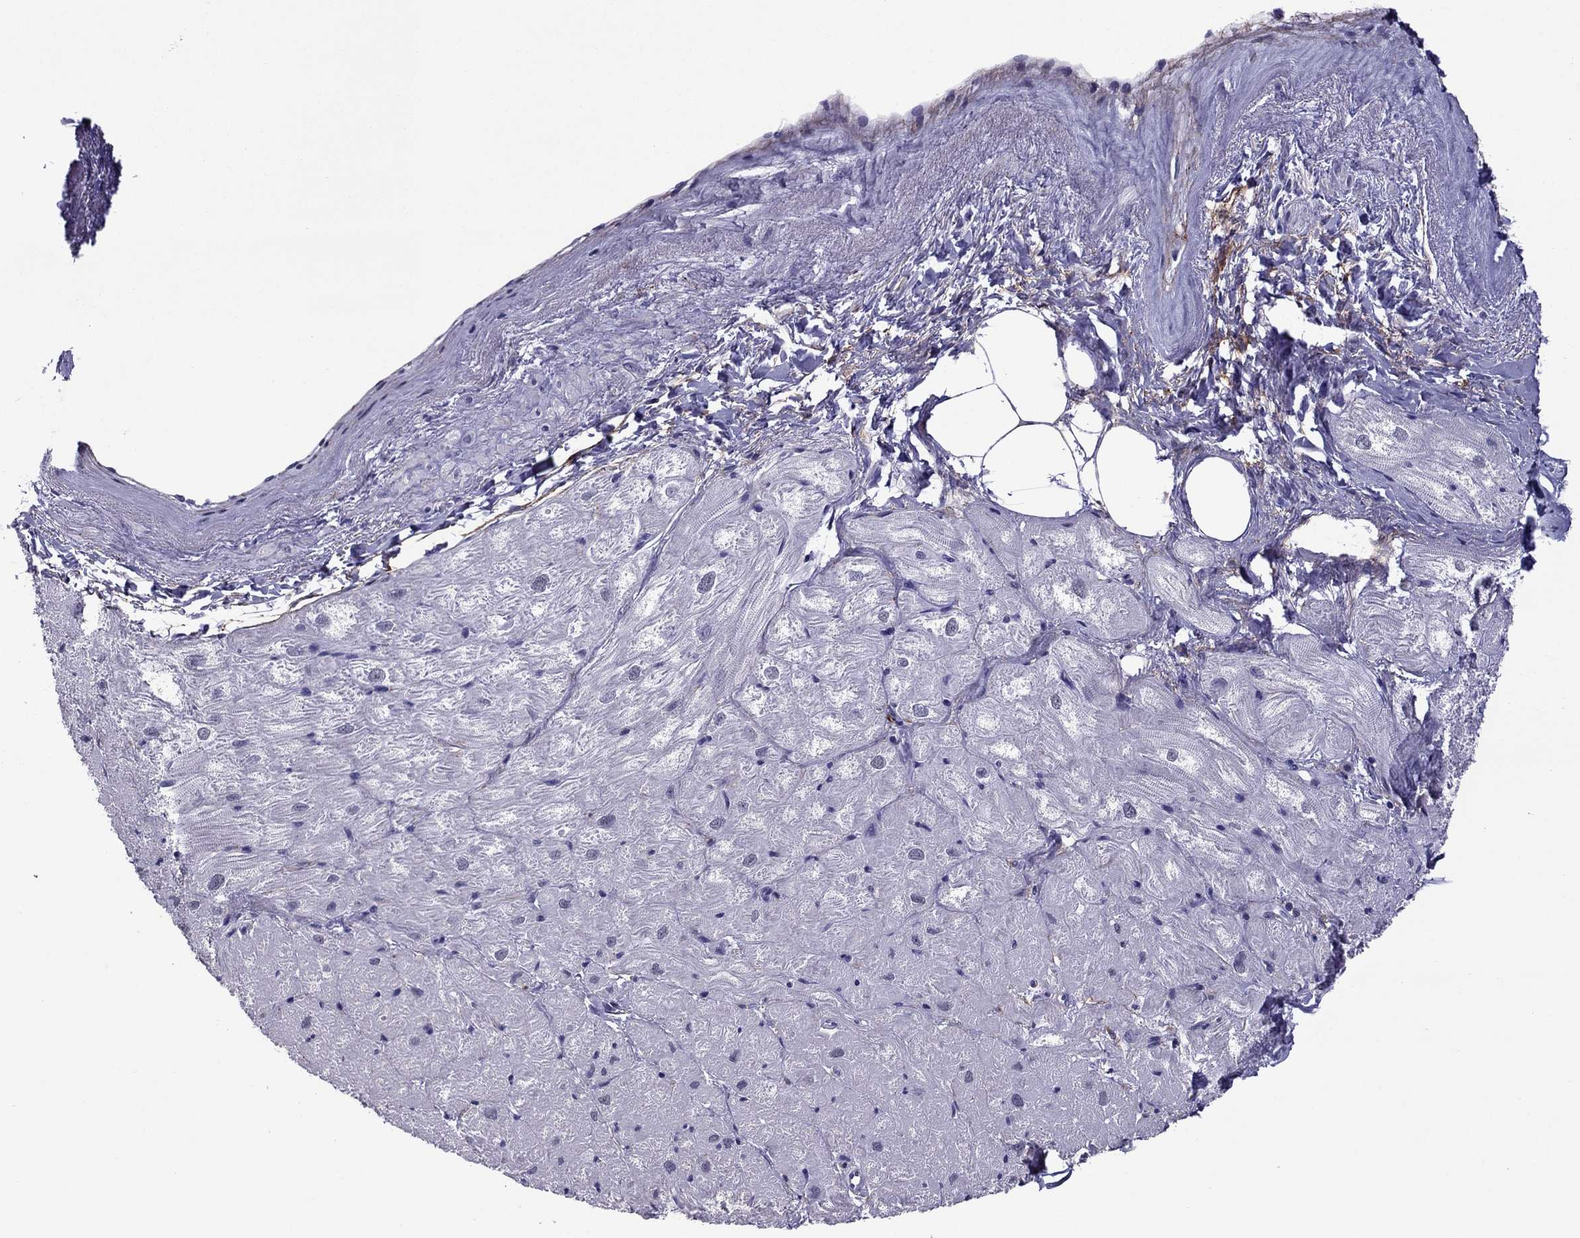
{"staining": {"intensity": "negative", "quantity": "none", "location": "none"}, "tissue": "heart muscle", "cell_type": "Cardiomyocytes", "image_type": "normal", "snomed": [{"axis": "morphology", "description": "Normal tissue, NOS"}, {"axis": "topography", "description": "Heart"}], "caption": "The photomicrograph reveals no significant positivity in cardiomyocytes of heart muscle.", "gene": "ZNF646", "patient": {"sex": "male", "age": 57}}